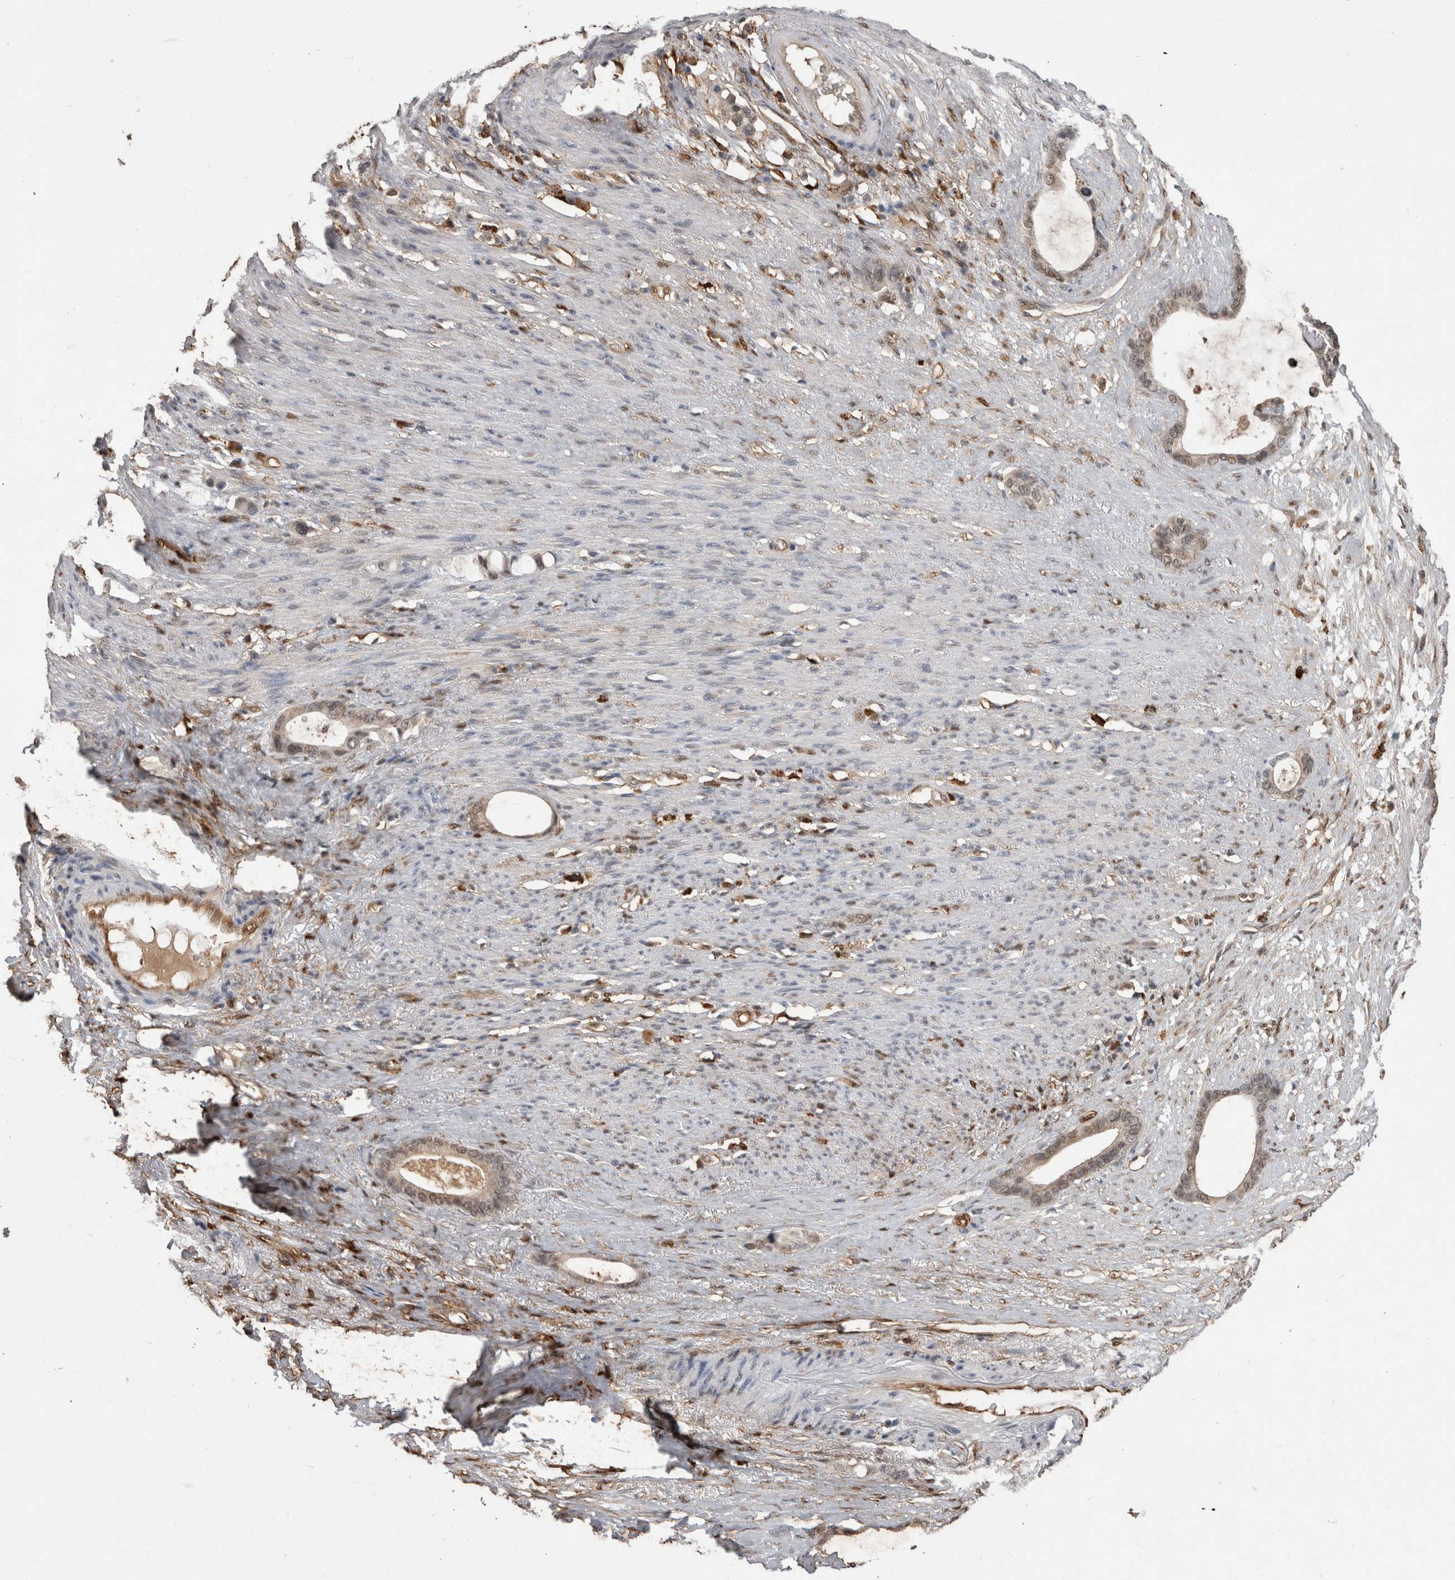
{"staining": {"intensity": "weak", "quantity": ">75%", "location": "cytoplasmic/membranous,nuclear"}, "tissue": "stomach cancer", "cell_type": "Tumor cells", "image_type": "cancer", "snomed": [{"axis": "morphology", "description": "Adenocarcinoma, NOS"}, {"axis": "topography", "description": "Stomach"}], "caption": "The immunohistochemical stain shows weak cytoplasmic/membranous and nuclear positivity in tumor cells of adenocarcinoma (stomach) tissue.", "gene": "LXN", "patient": {"sex": "female", "age": 75}}